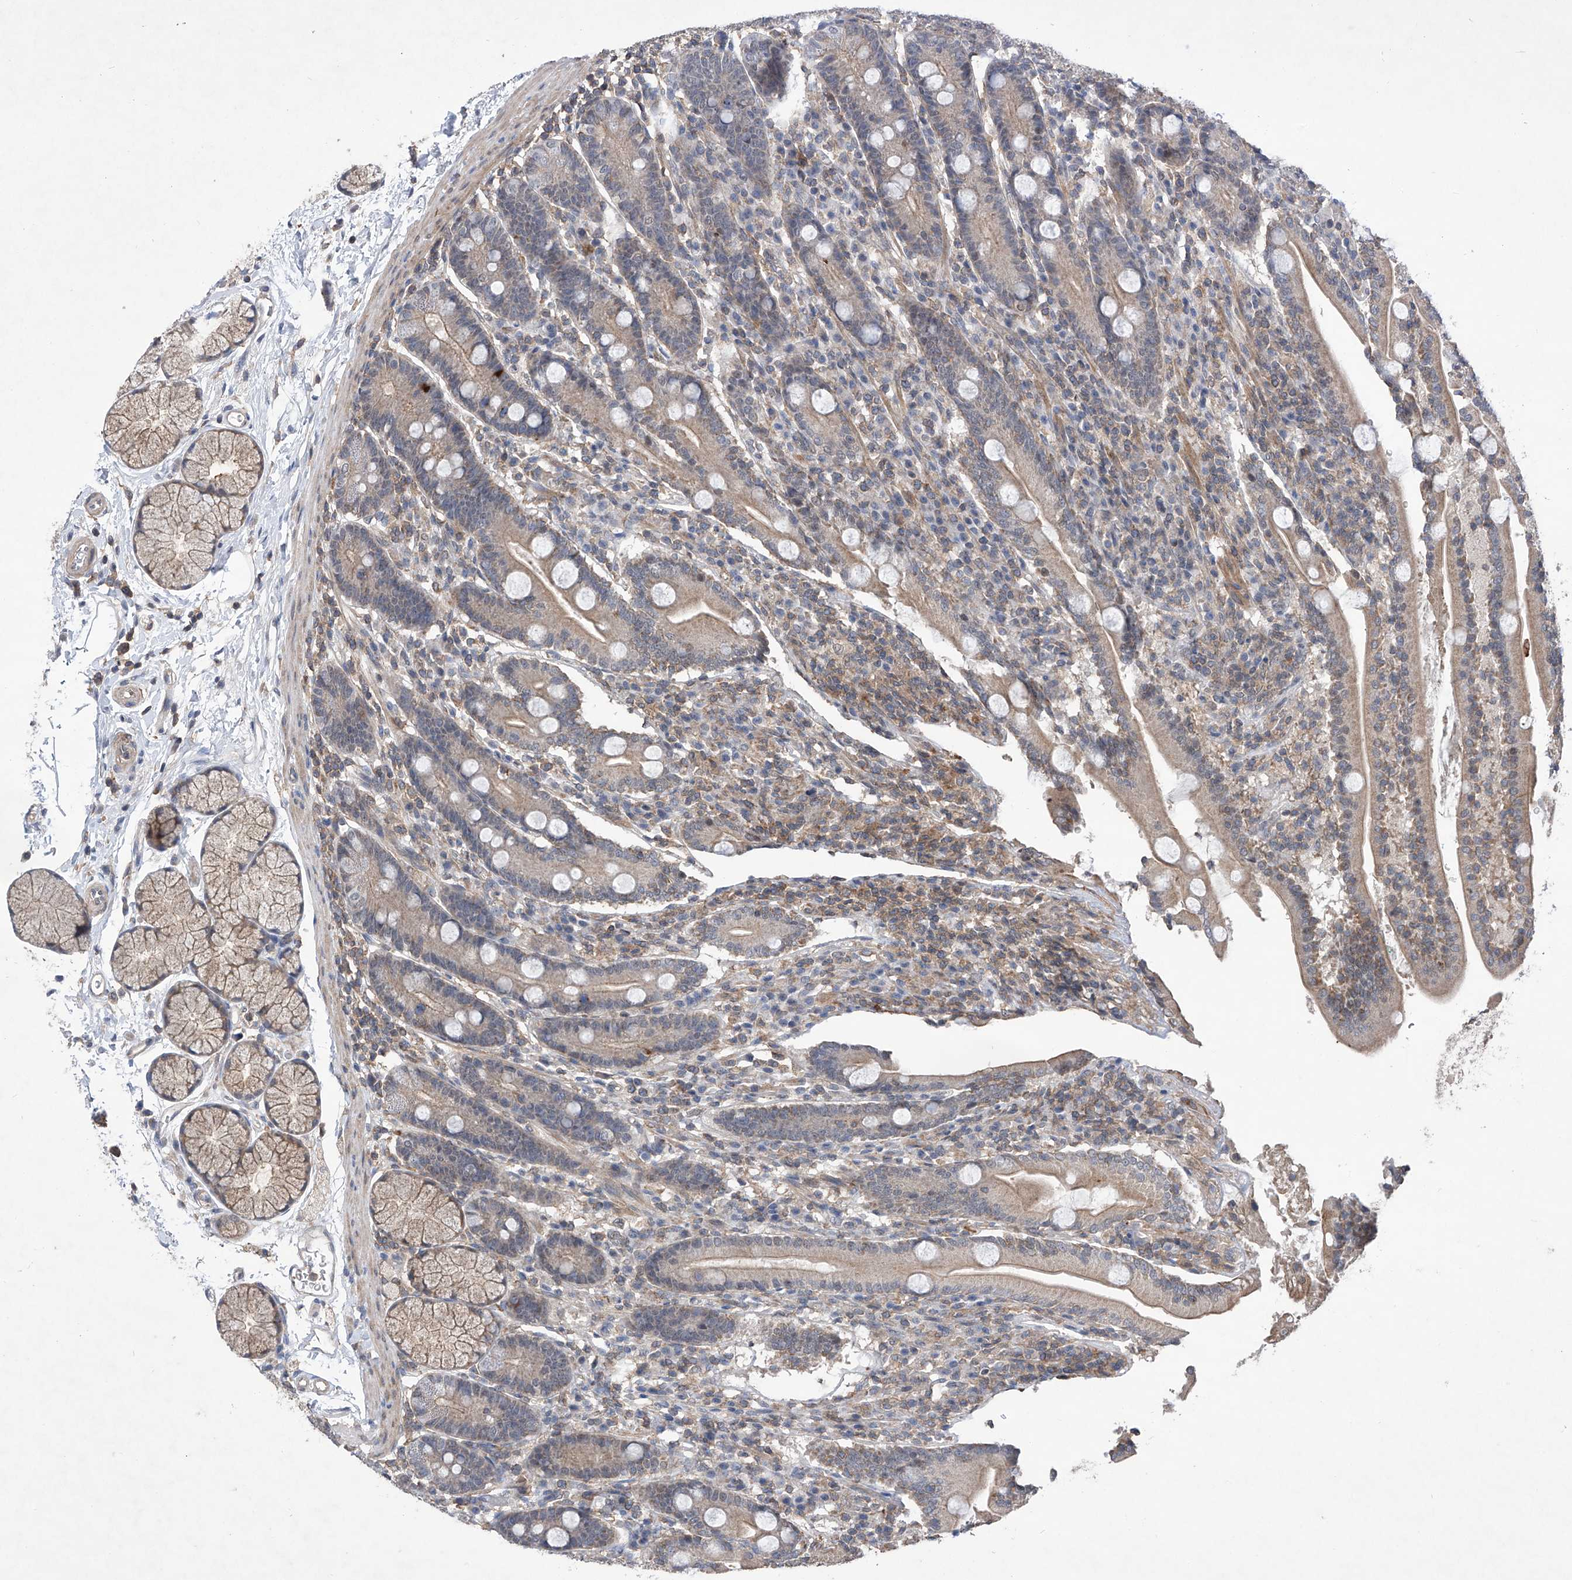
{"staining": {"intensity": "moderate", "quantity": "25%-75%", "location": "cytoplasmic/membranous"}, "tissue": "duodenum", "cell_type": "Glandular cells", "image_type": "normal", "snomed": [{"axis": "morphology", "description": "Normal tissue, NOS"}, {"axis": "topography", "description": "Duodenum"}], "caption": "Duodenum stained with immunohistochemistry (IHC) displays moderate cytoplasmic/membranous expression in approximately 25%-75% of glandular cells.", "gene": "KIFC2", "patient": {"sex": "male", "age": 35}}